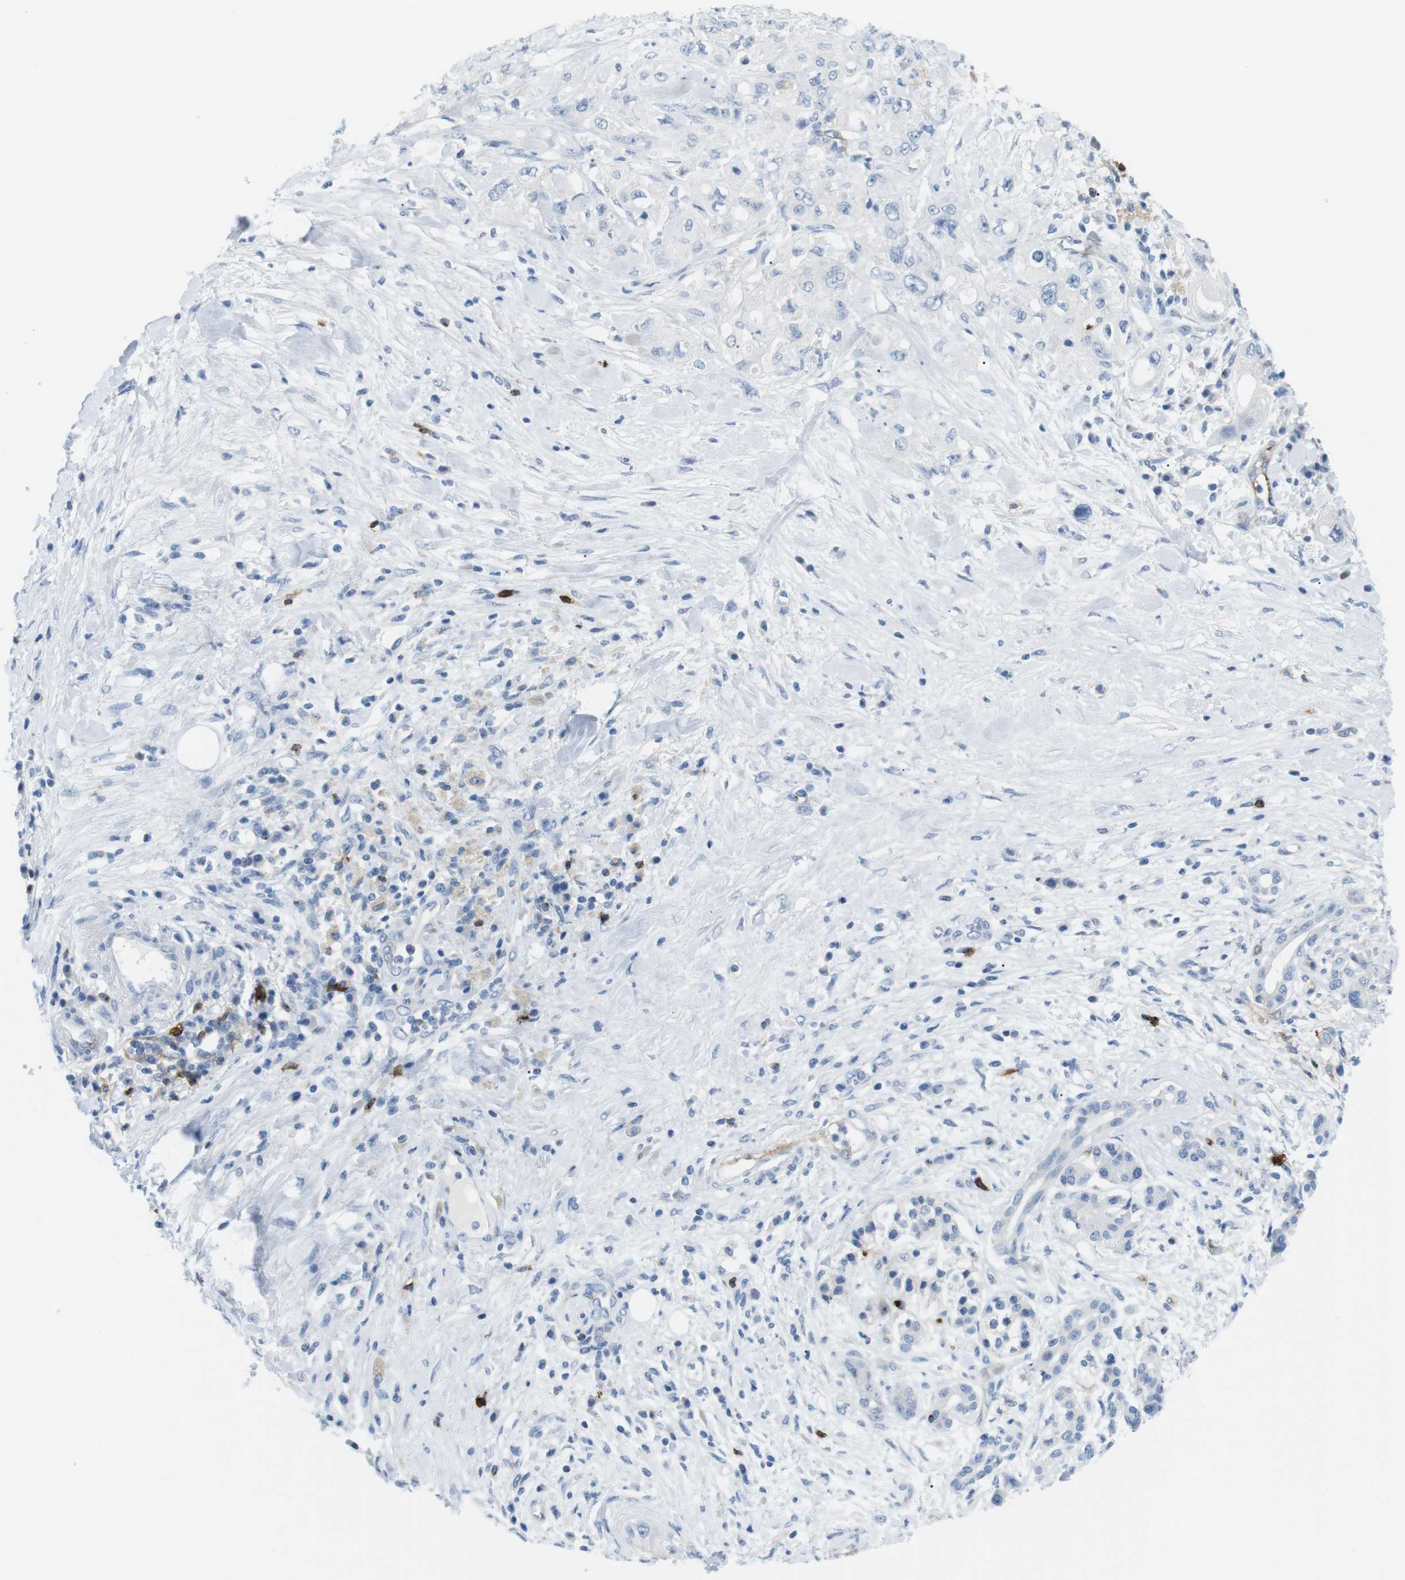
{"staining": {"intensity": "negative", "quantity": "none", "location": "none"}, "tissue": "pancreatic cancer", "cell_type": "Tumor cells", "image_type": "cancer", "snomed": [{"axis": "morphology", "description": "Adenocarcinoma, NOS"}, {"axis": "topography", "description": "Pancreas"}], "caption": "This is a image of immunohistochemistry staining of pancreatic cancer (adenocarcinoma), which shows no expression in tumor cells.", "gene": "TNFRSF4", "patient": {"sex": "female", "age": 56}}